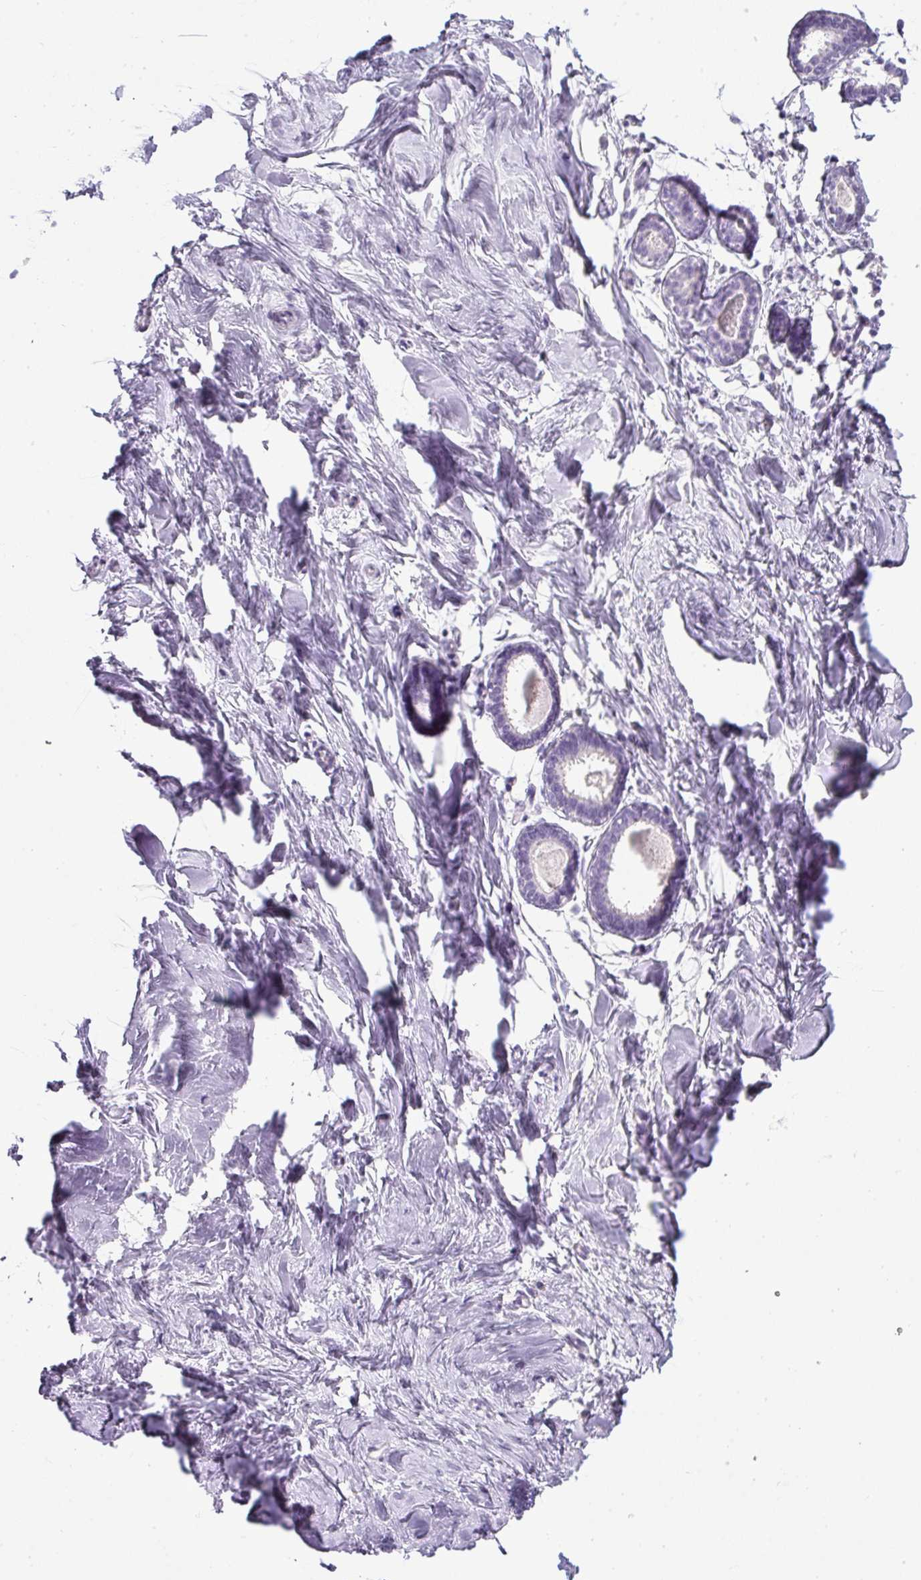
{"staining": {"intensity": "negative", "quantity": "none", "location": "none"}, "tissue": "breast", "cell_type": "Adipocytes", "image_type": "normal", "snomed": [{"axis": "morphology", "description": "Normal tissue, NOS"}, {"axis": "topography", "description": "Breast"}], "caption": "Immunohistochemical staining of normal human breast exhibits no significant expression in adipocytes.", "gene": "COL9A2", "patient": {"sex": "female", "age": 23}}